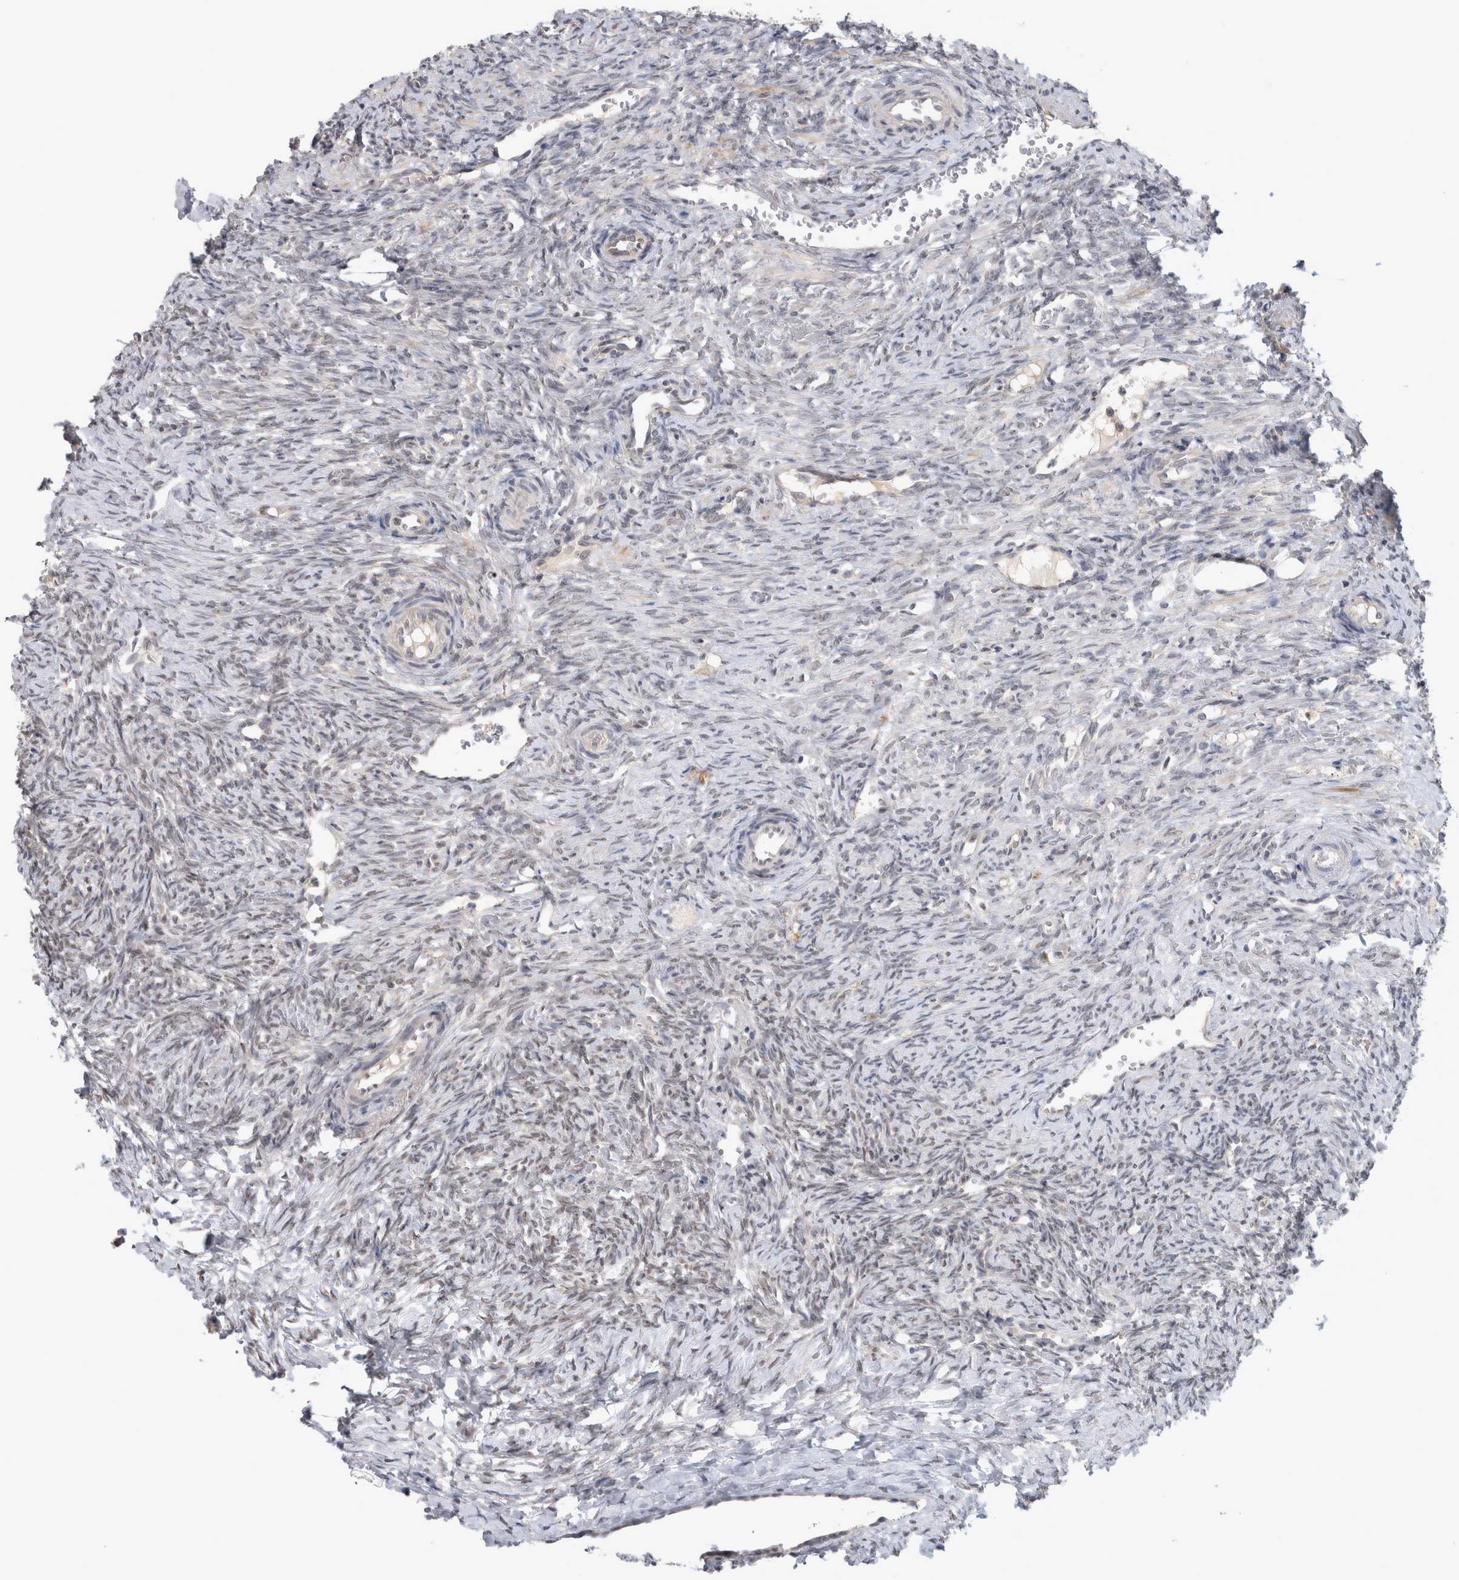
{"staining": {"intensity": "moderate", "quantity": "25%-75%", "location": "nuclear"}, "tissue": "ovary", "cell_type": "Follicle cells", "image_type": "normal", "snomed": [{"axis": "morphology", "description": "Normal tissue, NOS"}, {"axis": "topography", "description": "Ovary"}], "caption": "Follicle cells exhibit medium levels of moderate nuclear positivity in about 25%-75% of cells in unremarkable human ovary. (brown staining indicates protein expression, while blue staining denotes nuclei).", "gene": "RBM28", "patient": {"sex": "female", "age": 41}}